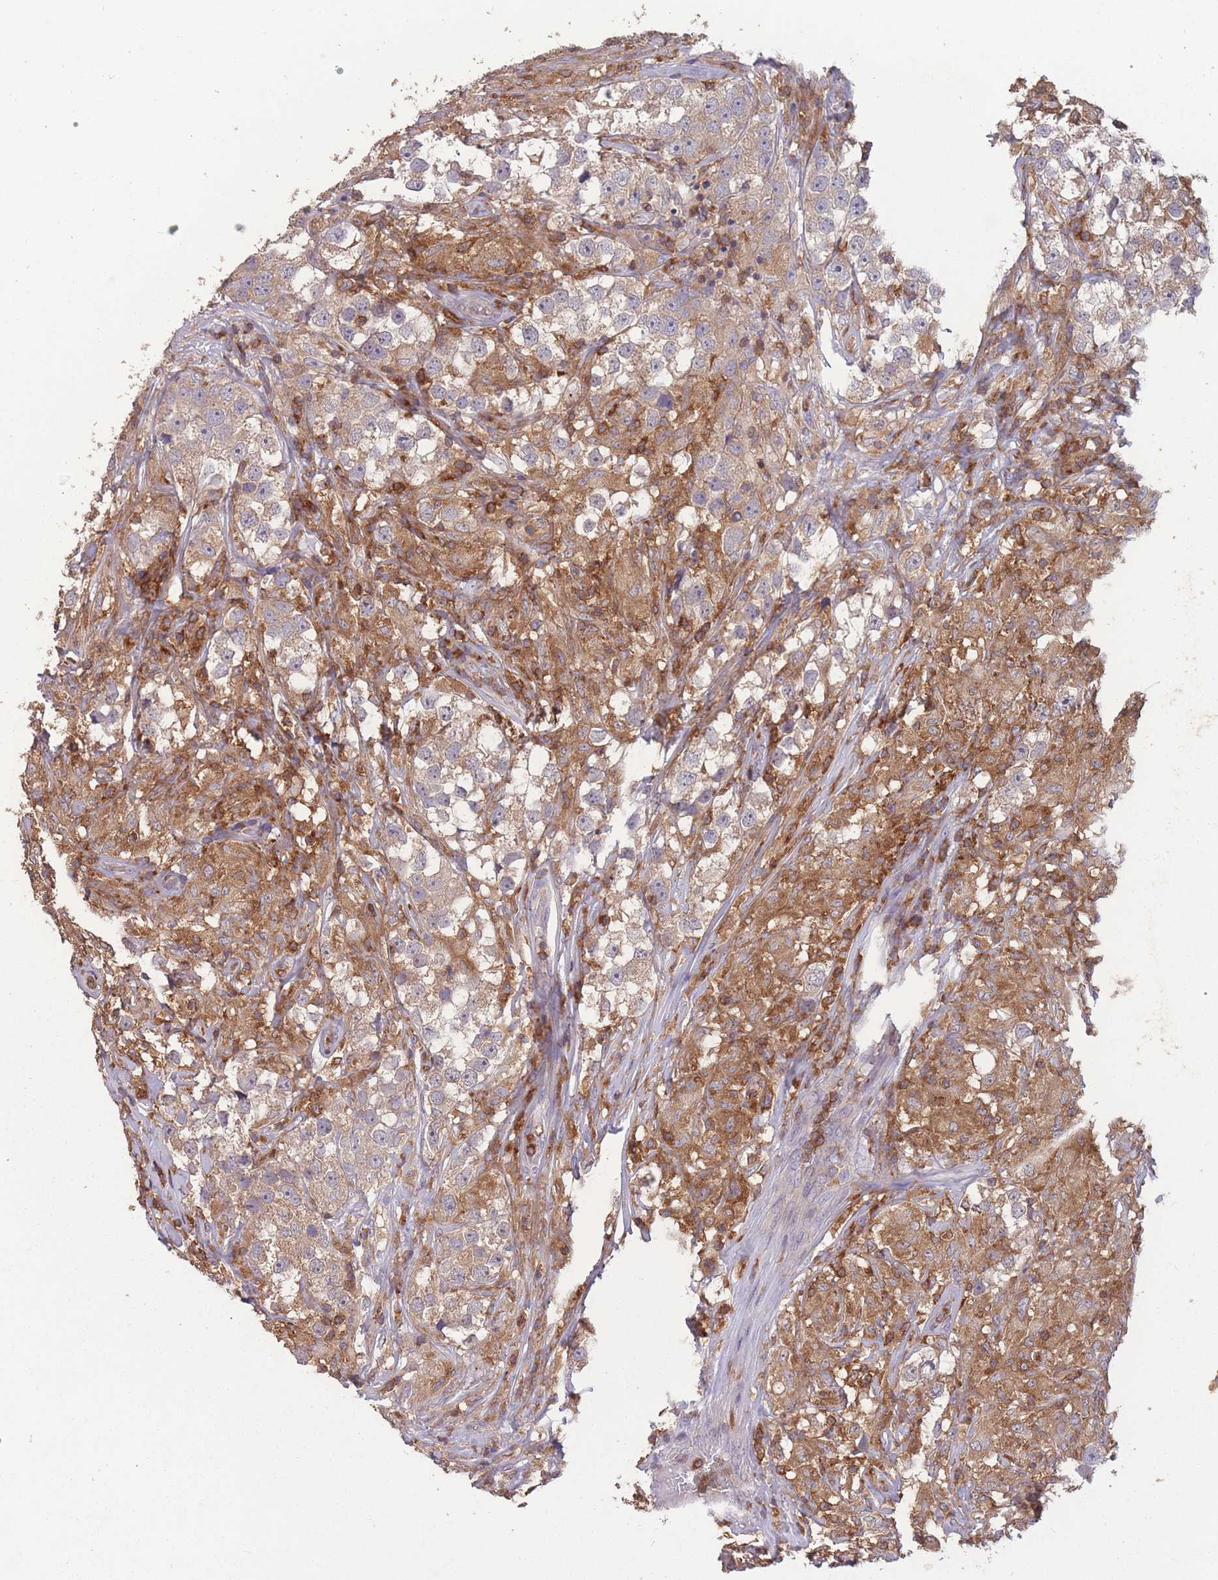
{"staining": {"intensity": "weak", "quantity": ">75%", "location": "cytoplasmic/membranous"}, "tissue": "testis cancer", "cell_type": "Tumor cells", "image_type": "cancer", "snomed": [{"axis": "morphology", "description": "Seminoma, NOS"}, {"axis": "topography", "description": "Testis"}], "caption": "DAB (3,3'-diaminobenzidine) immunohistochemical staining of human seminoma (testis) exhibits weak cytoplasmic/membranous protein staining in about >75% of tumor cells.", "gene": "GMIP", "patient": {"sex": "male", "age": 46}}